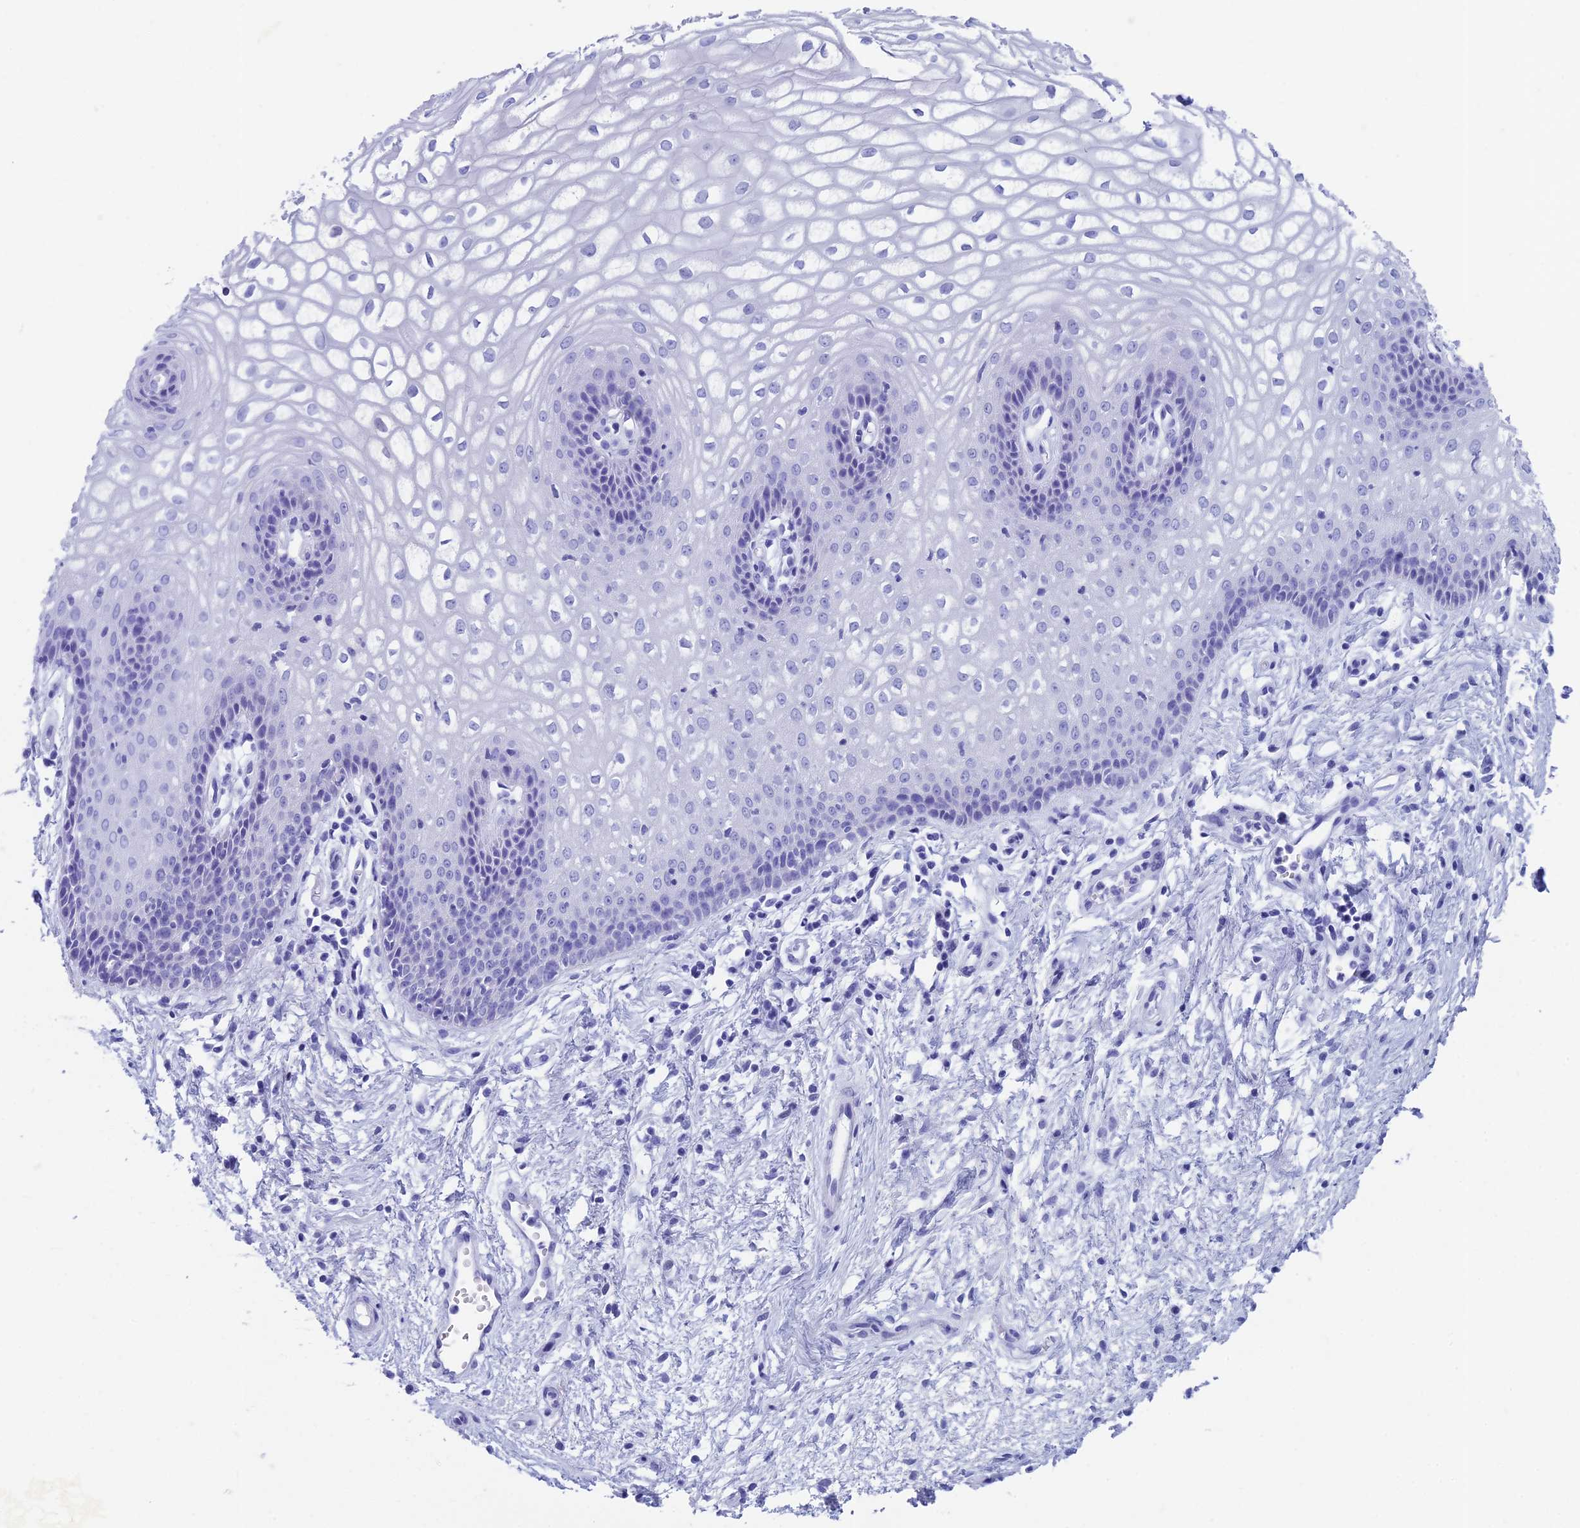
{"staining": {"intensity": "negative", "quantity": "none", "location": "none"}, "tissue": "vagina", "cell_type": "Squamous epithelial cells", "image_type": "normal", "snomed": [{"axis": "morphology", "description": "Normal tissue, NOS"}, {"axis": "topography", "description": "Vagina"}], "caption": "Squamous epithelial cells are negative for protein expression in normal human vagina. (DAB immunohistochemistry (IHC) with hematoxylin counter stain).", "gene": "CAPS", "patient": {"sex": "female", "age": 34}}